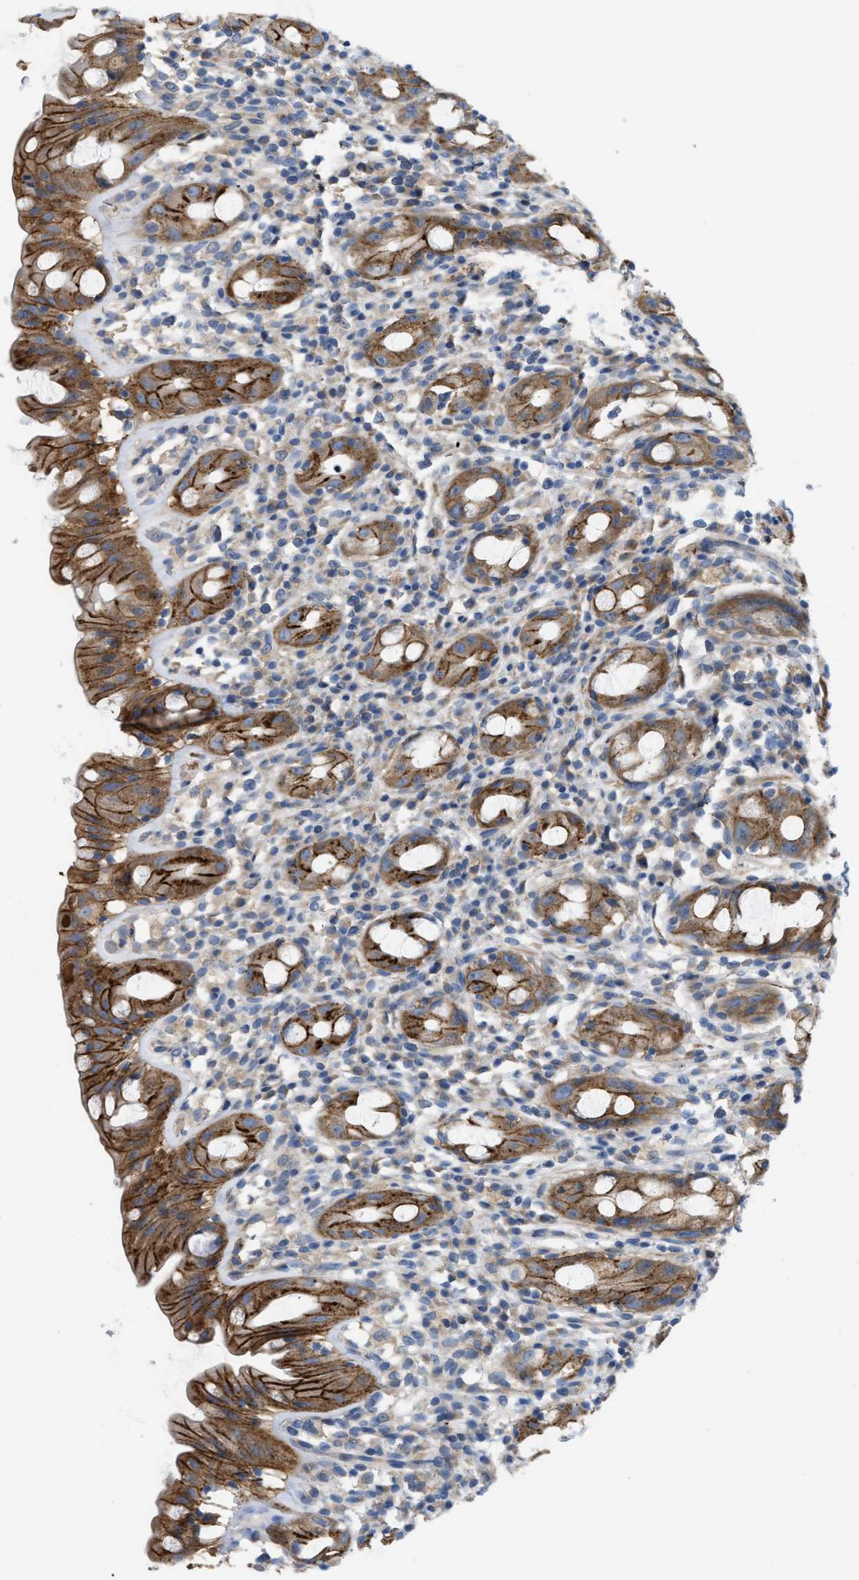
{"staining": {"intensity": "strong", "quantity": ">75%", "location": "cytoplasmic/membranous"}, "tissue": "rectum", "cell_type": "Glandular cells", "image_type": "normal", "snomed": [{"axis": "morphology", "description": "Normal tissue, NOS"}, {"axis": "topography", "description": "Rectum"}], "caption": "Strong cytoplasmic/membranous expression is present in approximately >75% of glandular cells in normal rectum.", "gene": "DHX58", "patient": {"sex": "male", "age": 44}}